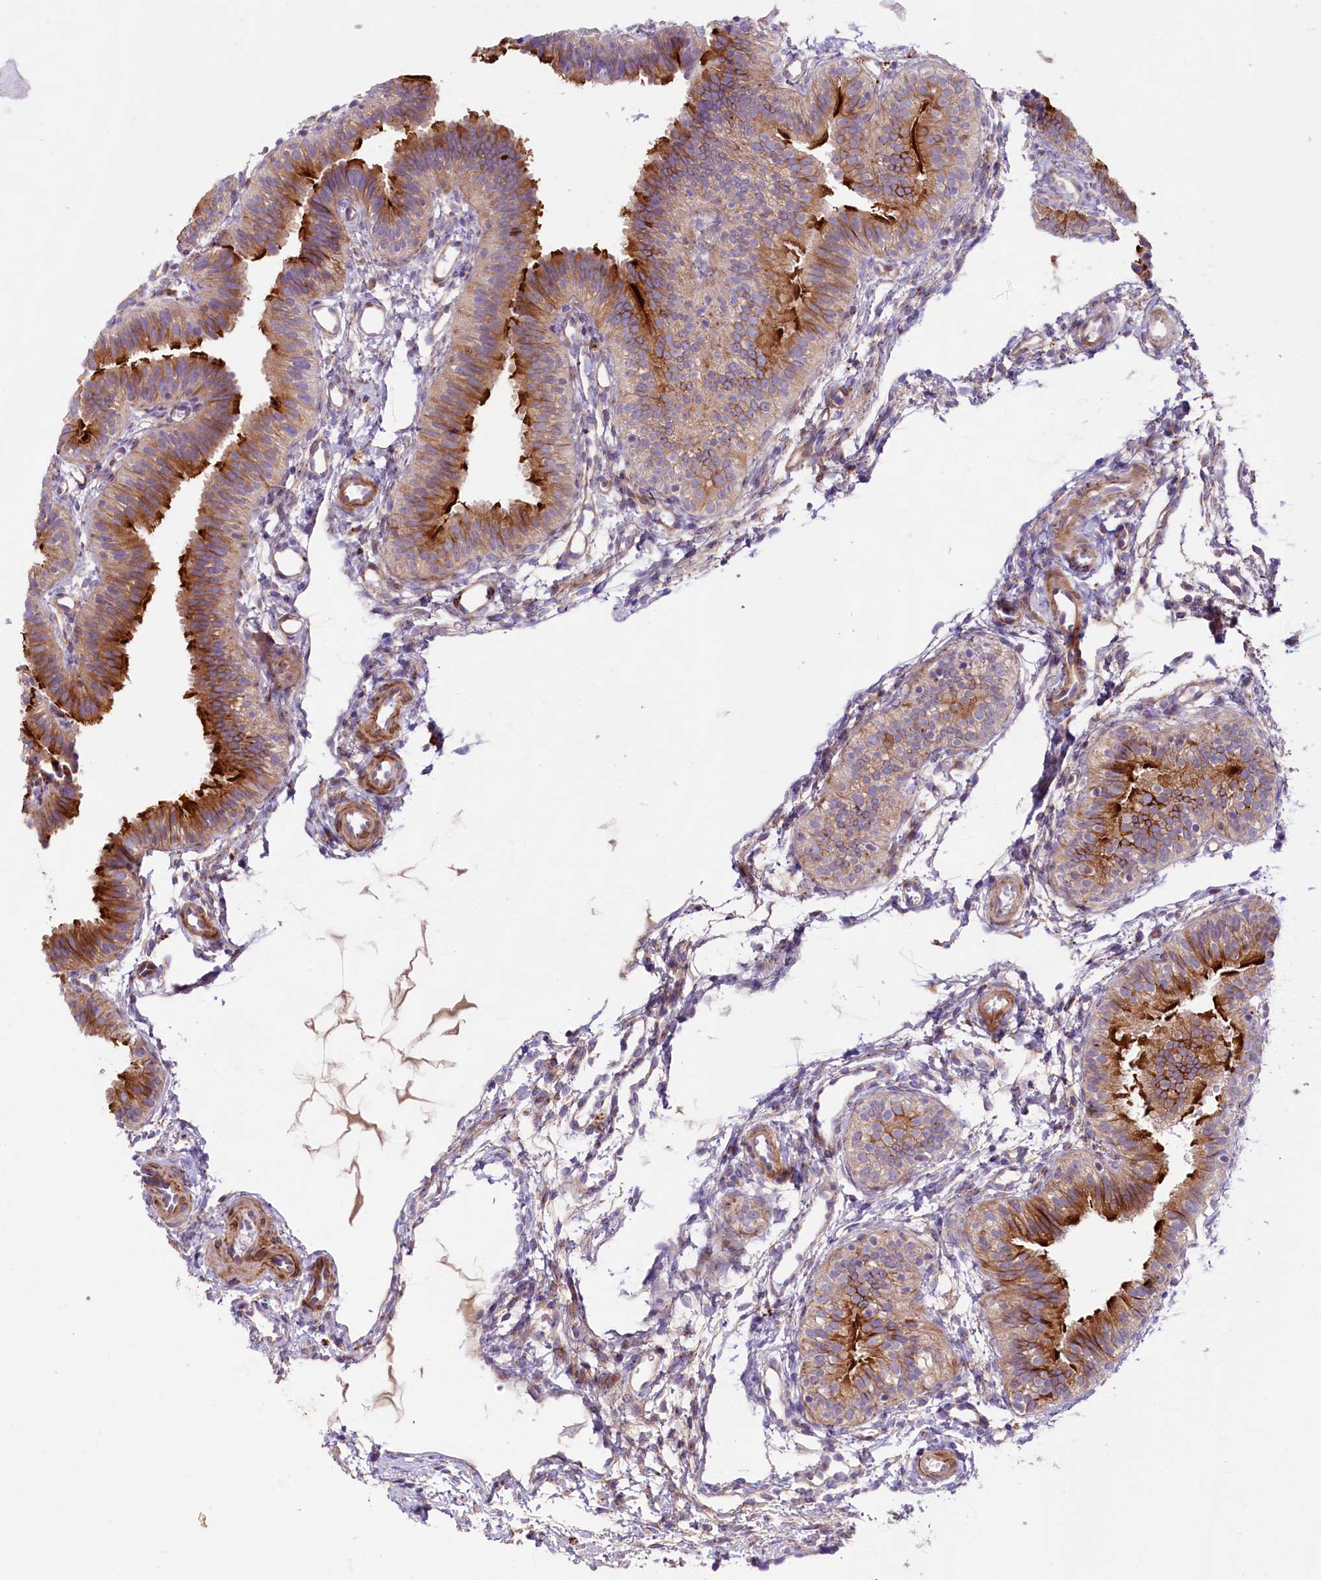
{"staining": {"intensity": "strong", "quantity": "25%-75%", "location": "cytoplasmic/membranous"}, "tissue": "fallopian tube", "cell_type": "Glandular cells", "image_type": "normal", "snomed": [{"axis": "morphology", "description": "Normal tissue, NOS"}, {"axis": "topography", "description": "Fallopian tube"}], "caption": "Fallopian tube stained with DAB immunohistochemistry exhibits high levels of strong cytoplasmic/membranous staining in approximately 25%-75% of glandular cells.", "gene": "CD99L2", "patient": {"sex": "female", "age": 35}}